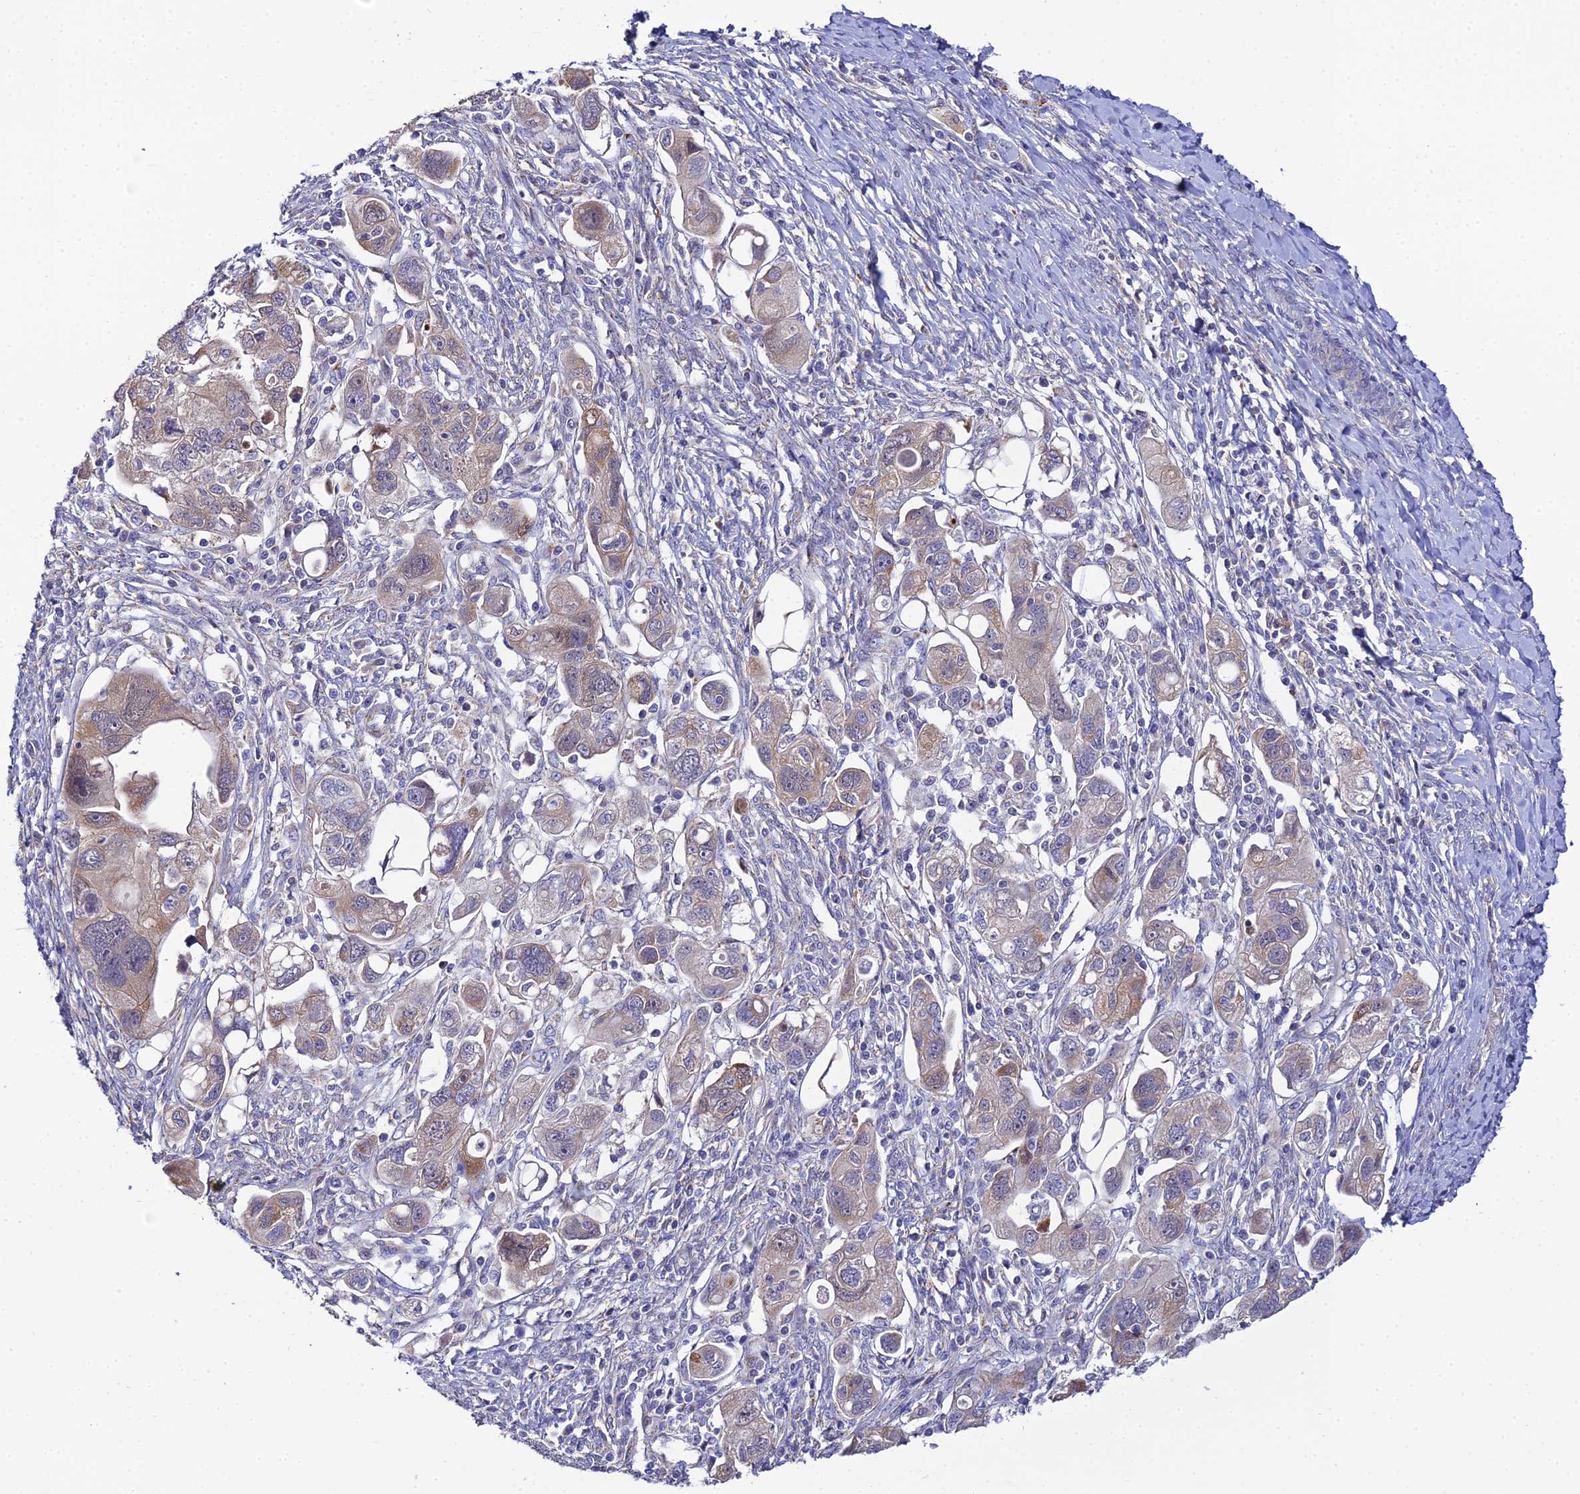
{"staining": {"intensity": "moderate", "quantity": "25%-75%", "location": "cytoplasmic/membranous"}, "tissue": "ovarian cancer", "cell_type": "Tumor cells", "image_type": "cancer", "snomed": [{"axis": "morphology", "description": "Carcinoma, NOS"}, {"axis": "morphology", "description": "Cystadenocarcinoma, serous, NOS"}, {"axis": "topography", "description": "Ovary"}], "caption": "Ovarian cancer (serous cystadenocarcinoma) stained with DAB (3,3'-diaminobenzidine) immunohistochemistry (IHC) reveals medium levels of moderate cytoplasmic/membranous positivity in approximately 25%-75% of tumor cells. (brown staining indicates protein expression, while blue staining denotes nuclei).", "gene": "ACOT2", "patient": {"sex": "female", "age": 69}}